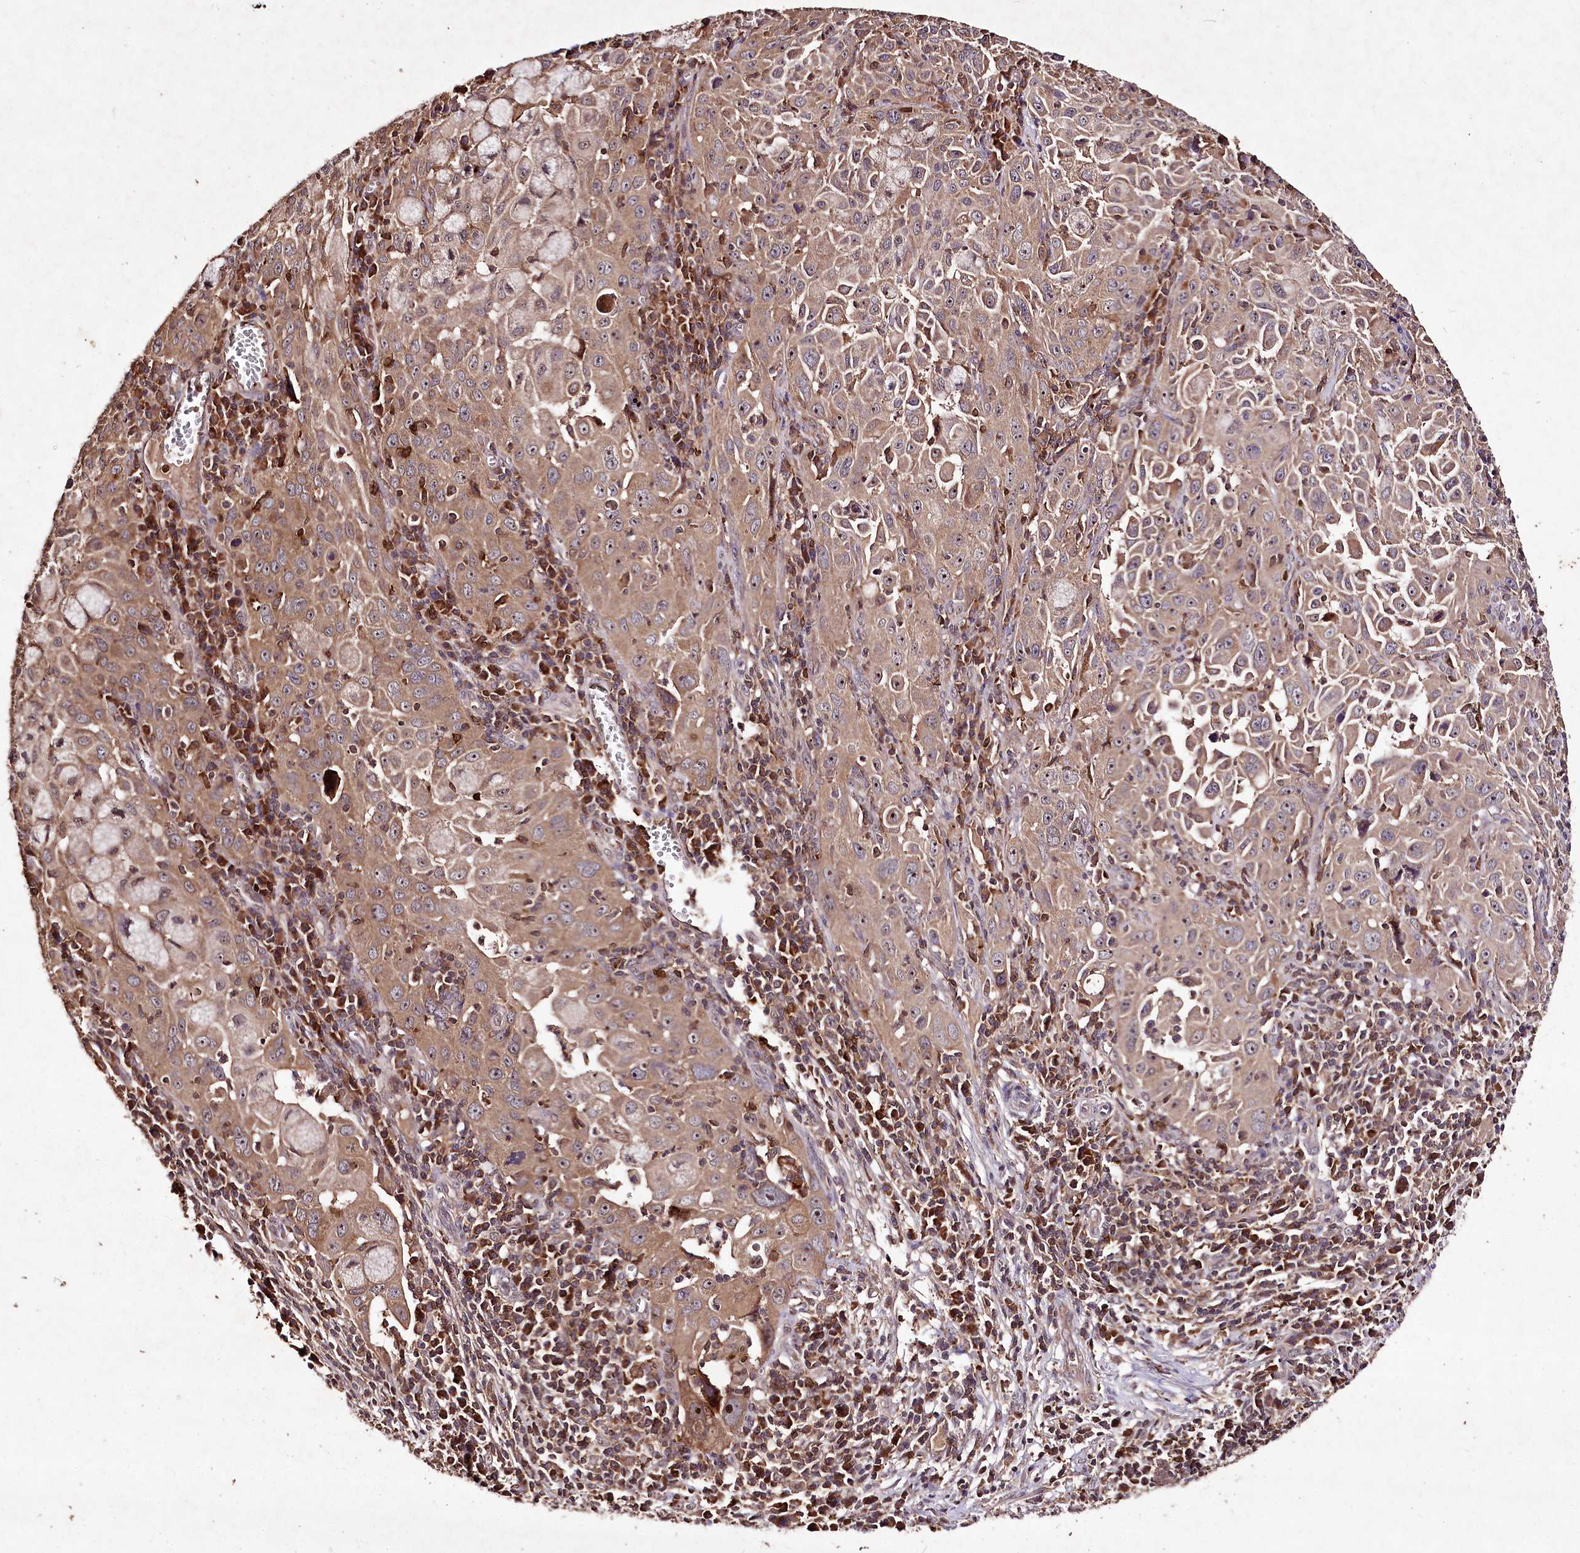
{"staining": {"intensity": "moderate", "quantity": ">75%", "location": "cytoplasmic/membranous,nuclear"}, "tissue": "cervical cancer", "cell_type": "Tumor cells", "image_type": "cancer", "snomed": [{"axis": "morphology", "description": "Squamous cell carcinoma, NOS"}, {"axis": "topography", "description": "Cervix"}], "caption": "Immunohistochemistry image of neoplastic tissue: human squamous cell carcinoma (cervical) stained using IHC shows medium levels of moderate protein expression localized specifically in the cytoplasmic/membranous and nuclear of tumor cells, appearing as a cytoplasmic/membranous and nuclear brown color.", "gene": "FAM53B", "patient": {"sex": "female", "age": 42}}